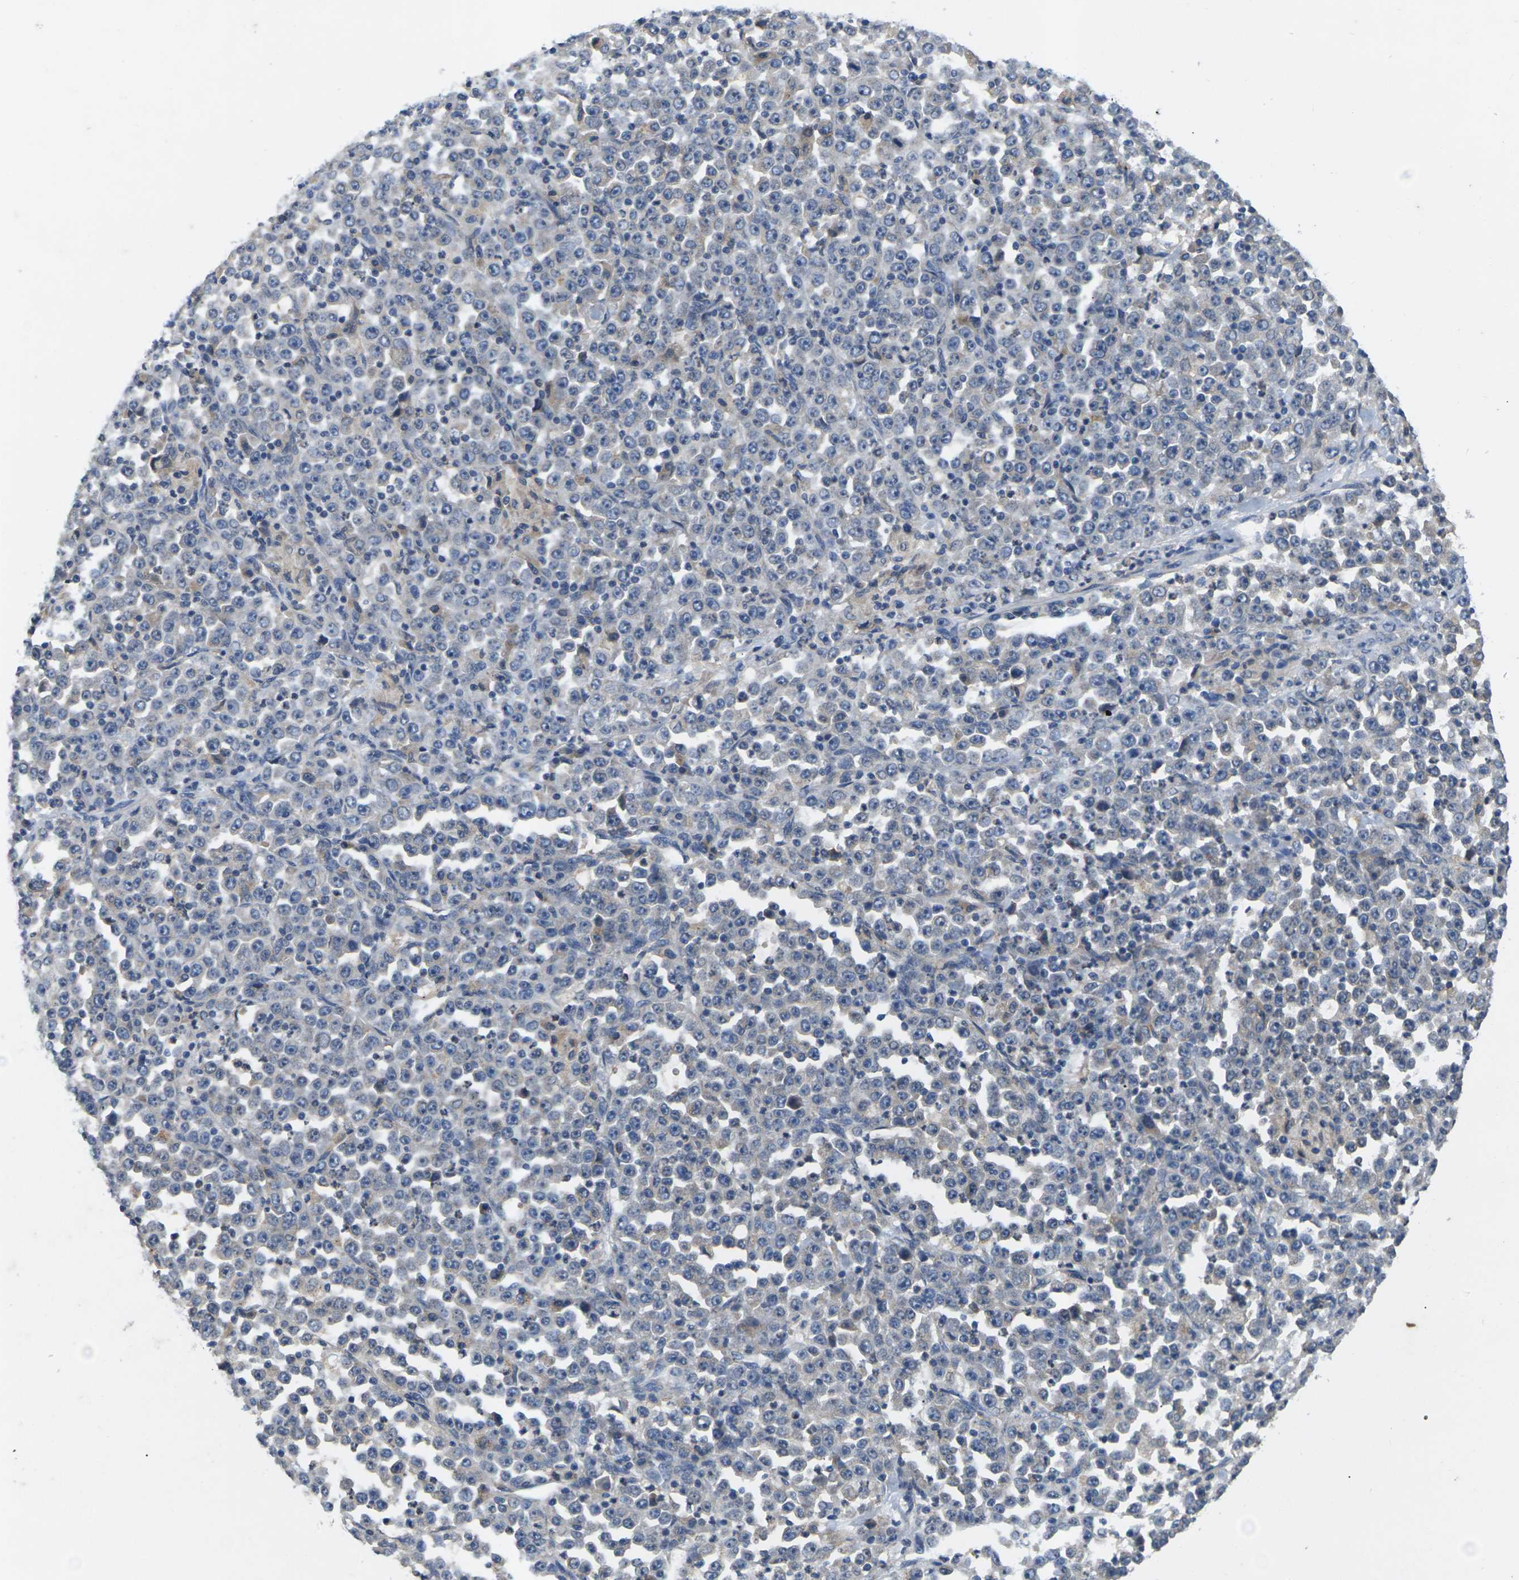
{"staining": {"intensity": "negative", "quantity": "none", "location": "none"}, "tissue": "stomach cancer", "cell_type": "Tumor cells", "image_type": "cancer", "snomed": [{"axis": "morphology", "description": "Normal tissue, NOS"}, {"axis": "morphology", "description": "Adenocarcinoma, NOS"}, {"axis": "topography", "description": "Stomach, upper"}, {"axis": "topography", "description": "Stomach"}], "caption": "A histopathology image of human stomach cancer (adenocarcinoma) is negative for staining in tumor cells.", "gene": "SLC2A2", "patient": {"sex": "male", "age": 59}}